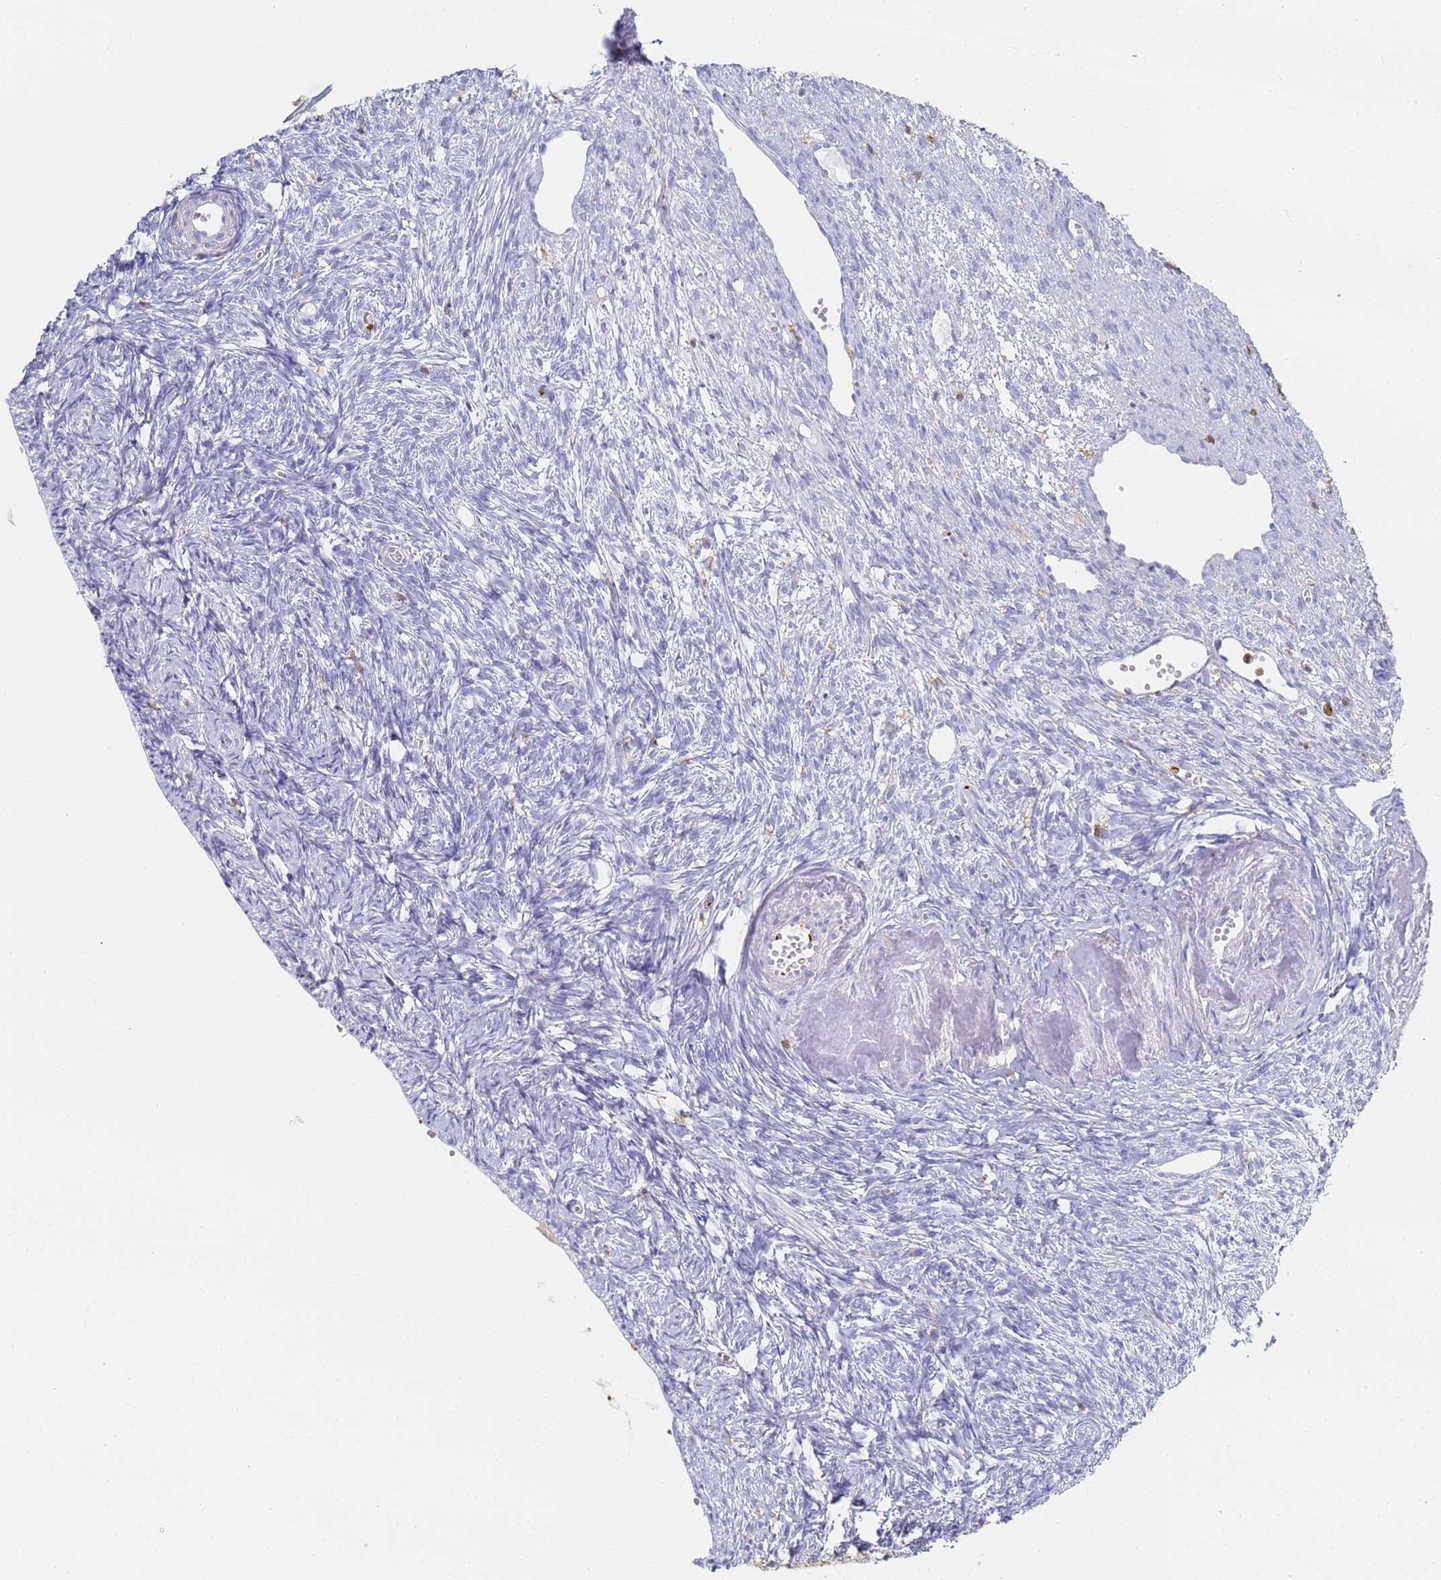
{"staining": {"intensity": "negative", "quantity": "none", "location": "none"}, "tissue": "ovary", "cell_type": "Ovarian stroma cells", "image_type": "normal", "snomed": [{"axis": "morphology", "description": "Normal tissue, NOS"}, {"axis": "topography", "description": "Ovary"}], "caption": "Ovarian stroma cells are negative for protein expression in normal human ovary. (DAB IHC, high magnification).", "gene": "BIN2", "patient": {"sex": "female", "age": 51}}